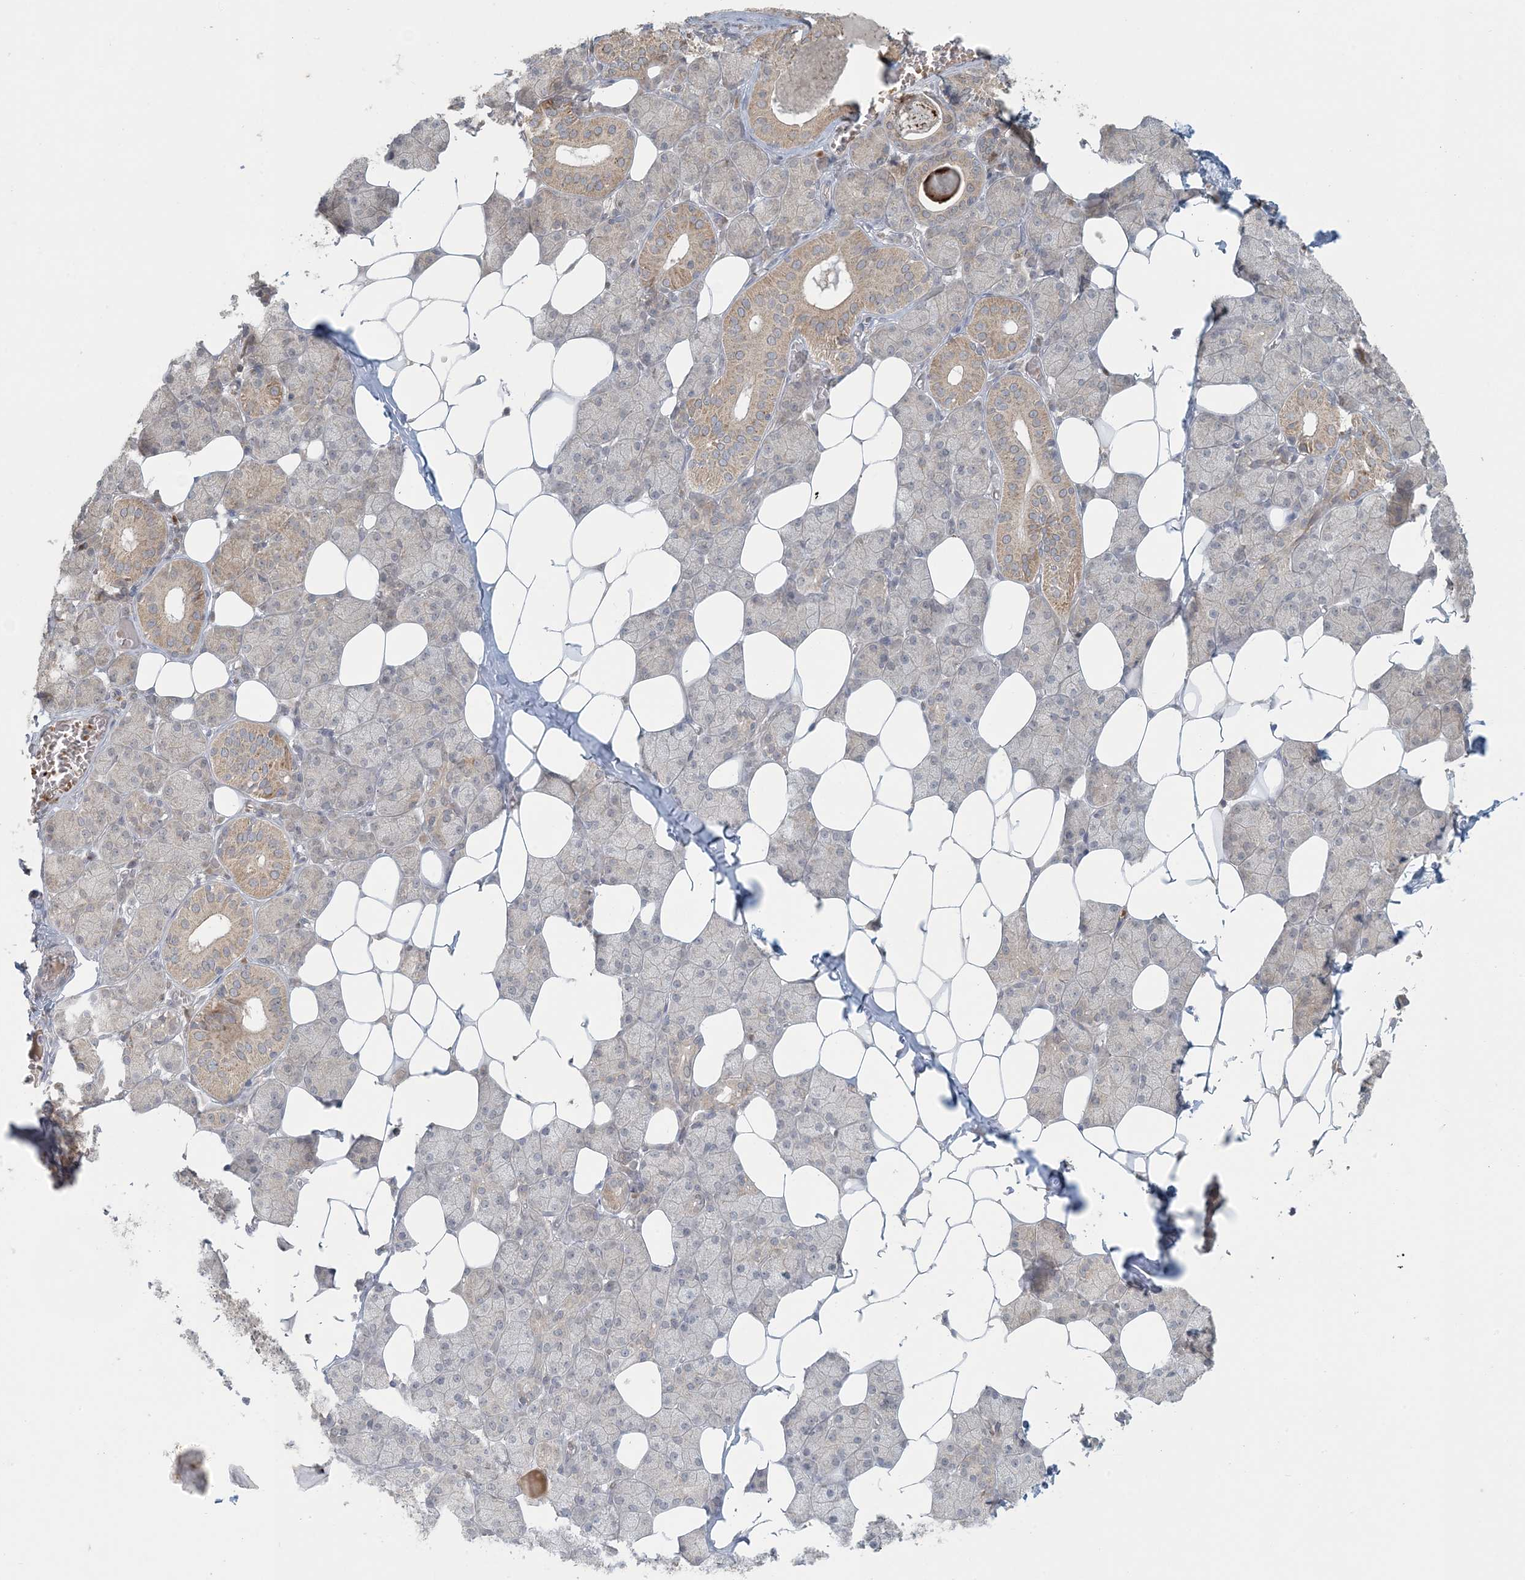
{"staining": {"intensity": "strong", "quantity": "<25%", "location": "cytoplasmic/membranous"}, "tissue": "salivary gland", "cell_type": "Glandular cells", "image_type": "normal", "snomed": [{"axis": "morphology", "description": "Normal tissue, NOS"}, {"axis": "topography", "description": "Salivary gland"}], "caption": "Brown immunohistochemical staining in normal salivary gland shows strong cytoplasmic/membranous positivity in about <25% of glandular cells.", "gene": "CTDNEP1", "patient": {"sex": "female", "age": 33}}